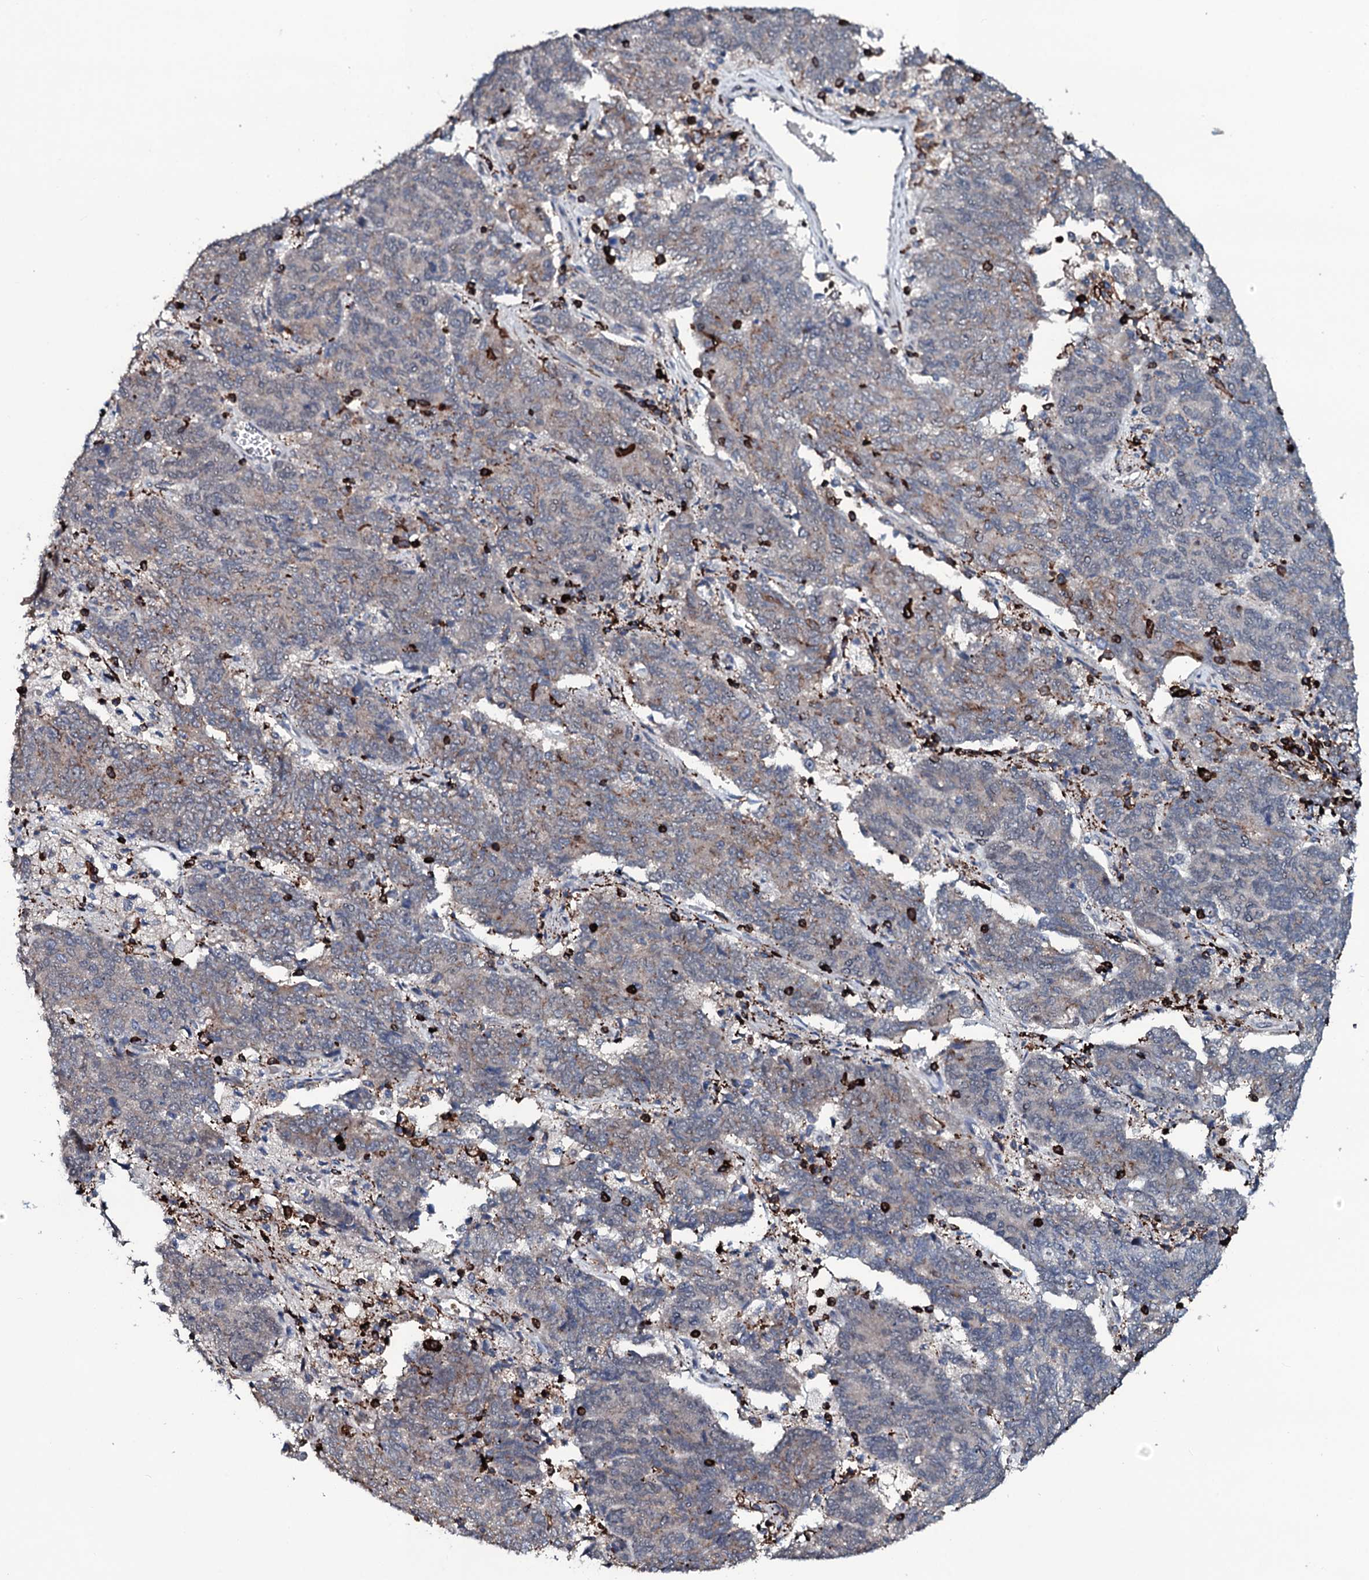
{"staining": {"intensity": "weak", "quantity": "25%-75%", "location": "cytoplasmic/membranous"}, "tissue": "endometrial cancer", "cell_type": "Tumor cells", "image_type": "cancer", "snomed": [{"axis": "morphology", "description": "Adenocarcinoma, NOS"}, {"axis": "topography", "description": "Endometrium"}], "caption": "This is a photomicrograph of immunohistochemistry staining of adenocarcinoma (endometrial), which shows weak positivity in the cytoplasmic/membranous of tumor cells.", "gene": "OGFOD2", "patient": {"sex": "female", "age": 80}}